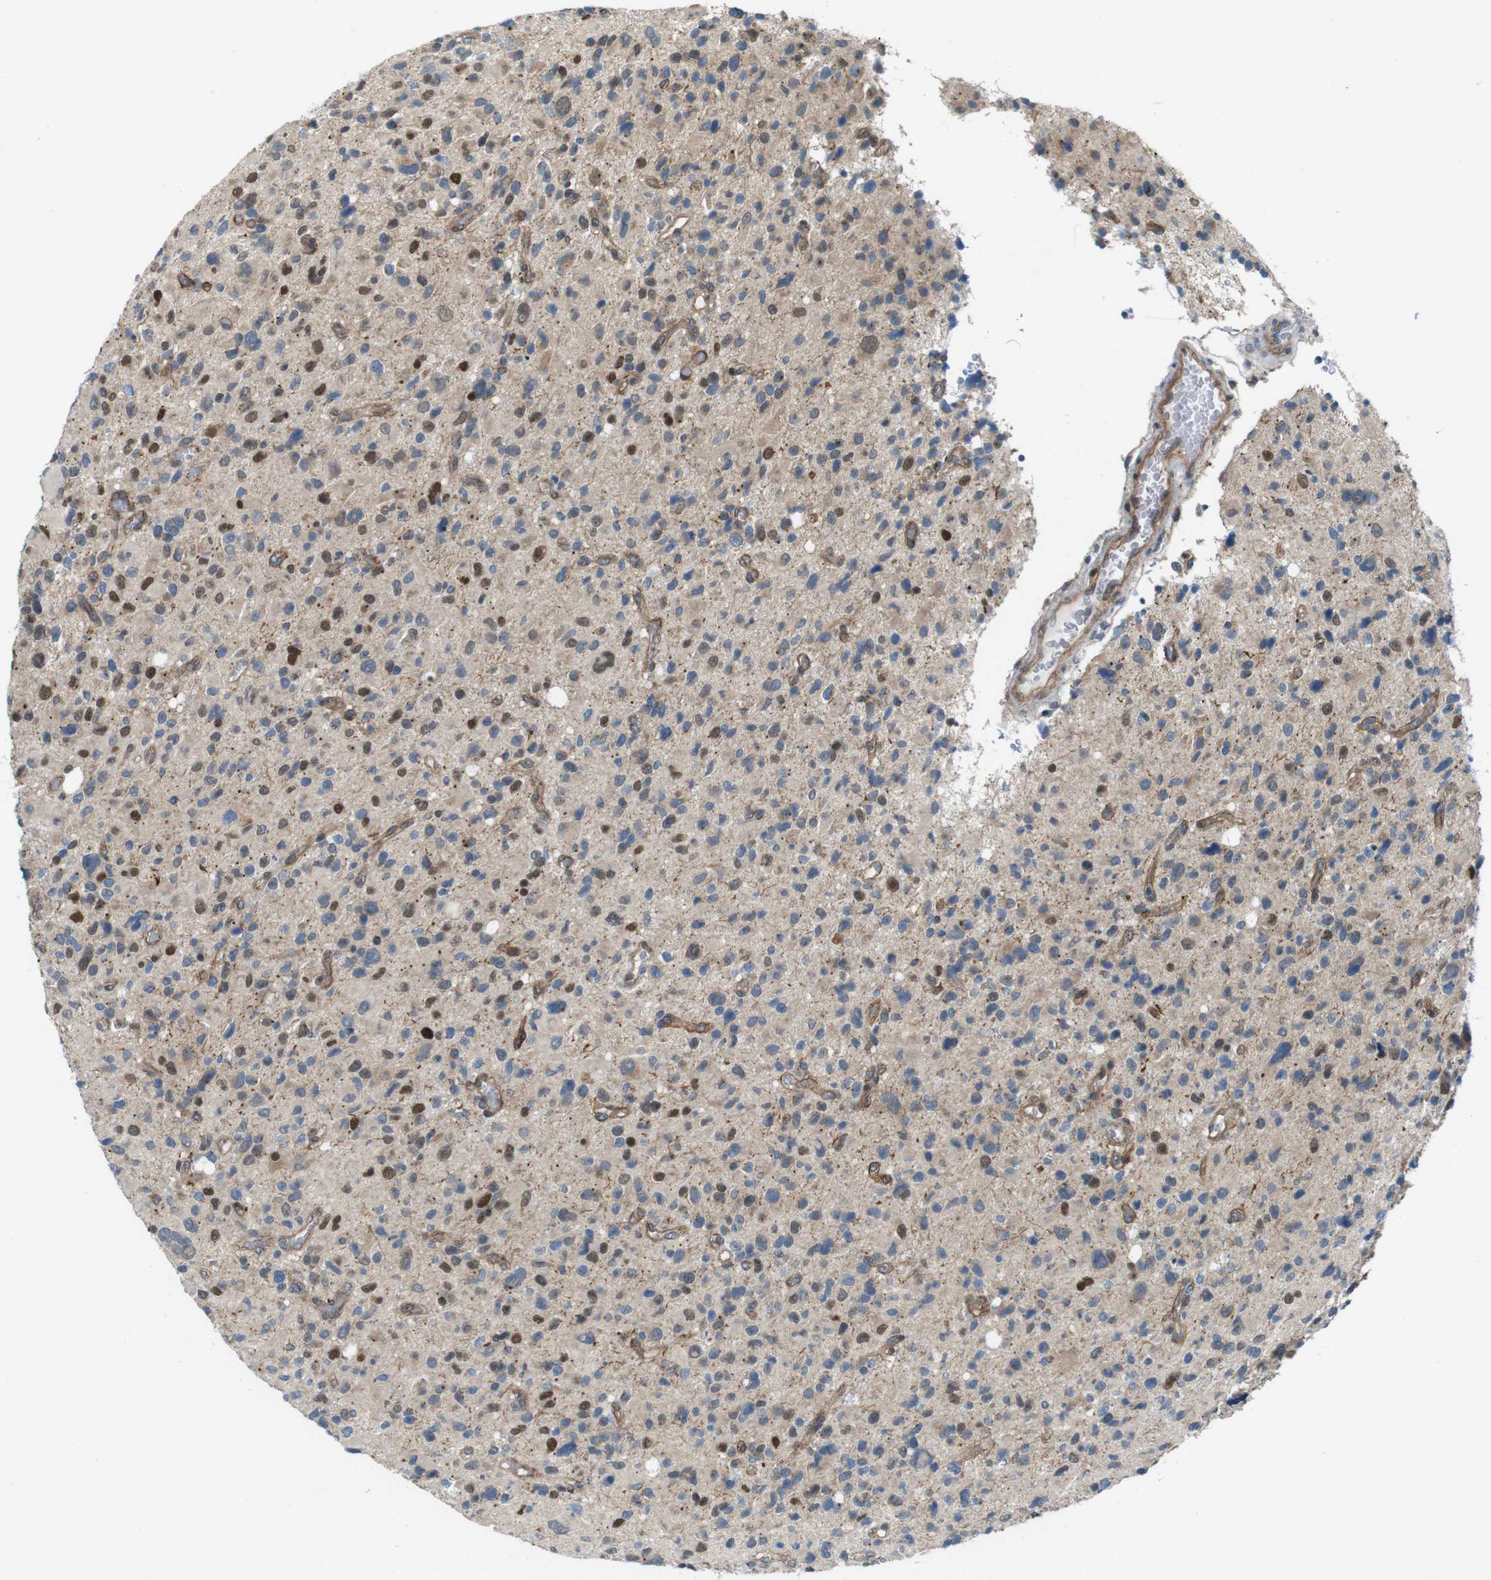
{"staining": {"intensity": "strong", "quantity": "<25%", "location": "nuclear"}, "tissue": "glioma", "cell_type": "Tumor cells", "image_type": "cancer", "snomed": [{"axis": "morphology", "description": "Glioma, malignant, High grade"}, {"axis": "topography", "description": "Brain"}], "caption": "Protein analysis of glioma tissue demonstrates strong nuclear positivity in about <25% of tumor cells. The staining is performed using DAB brown chromogen to label protein expression. The nuclei are counter-stained blue using hematoxylin.", "gene": "SKI", "patient": {"sex": "male", "age": 48}}